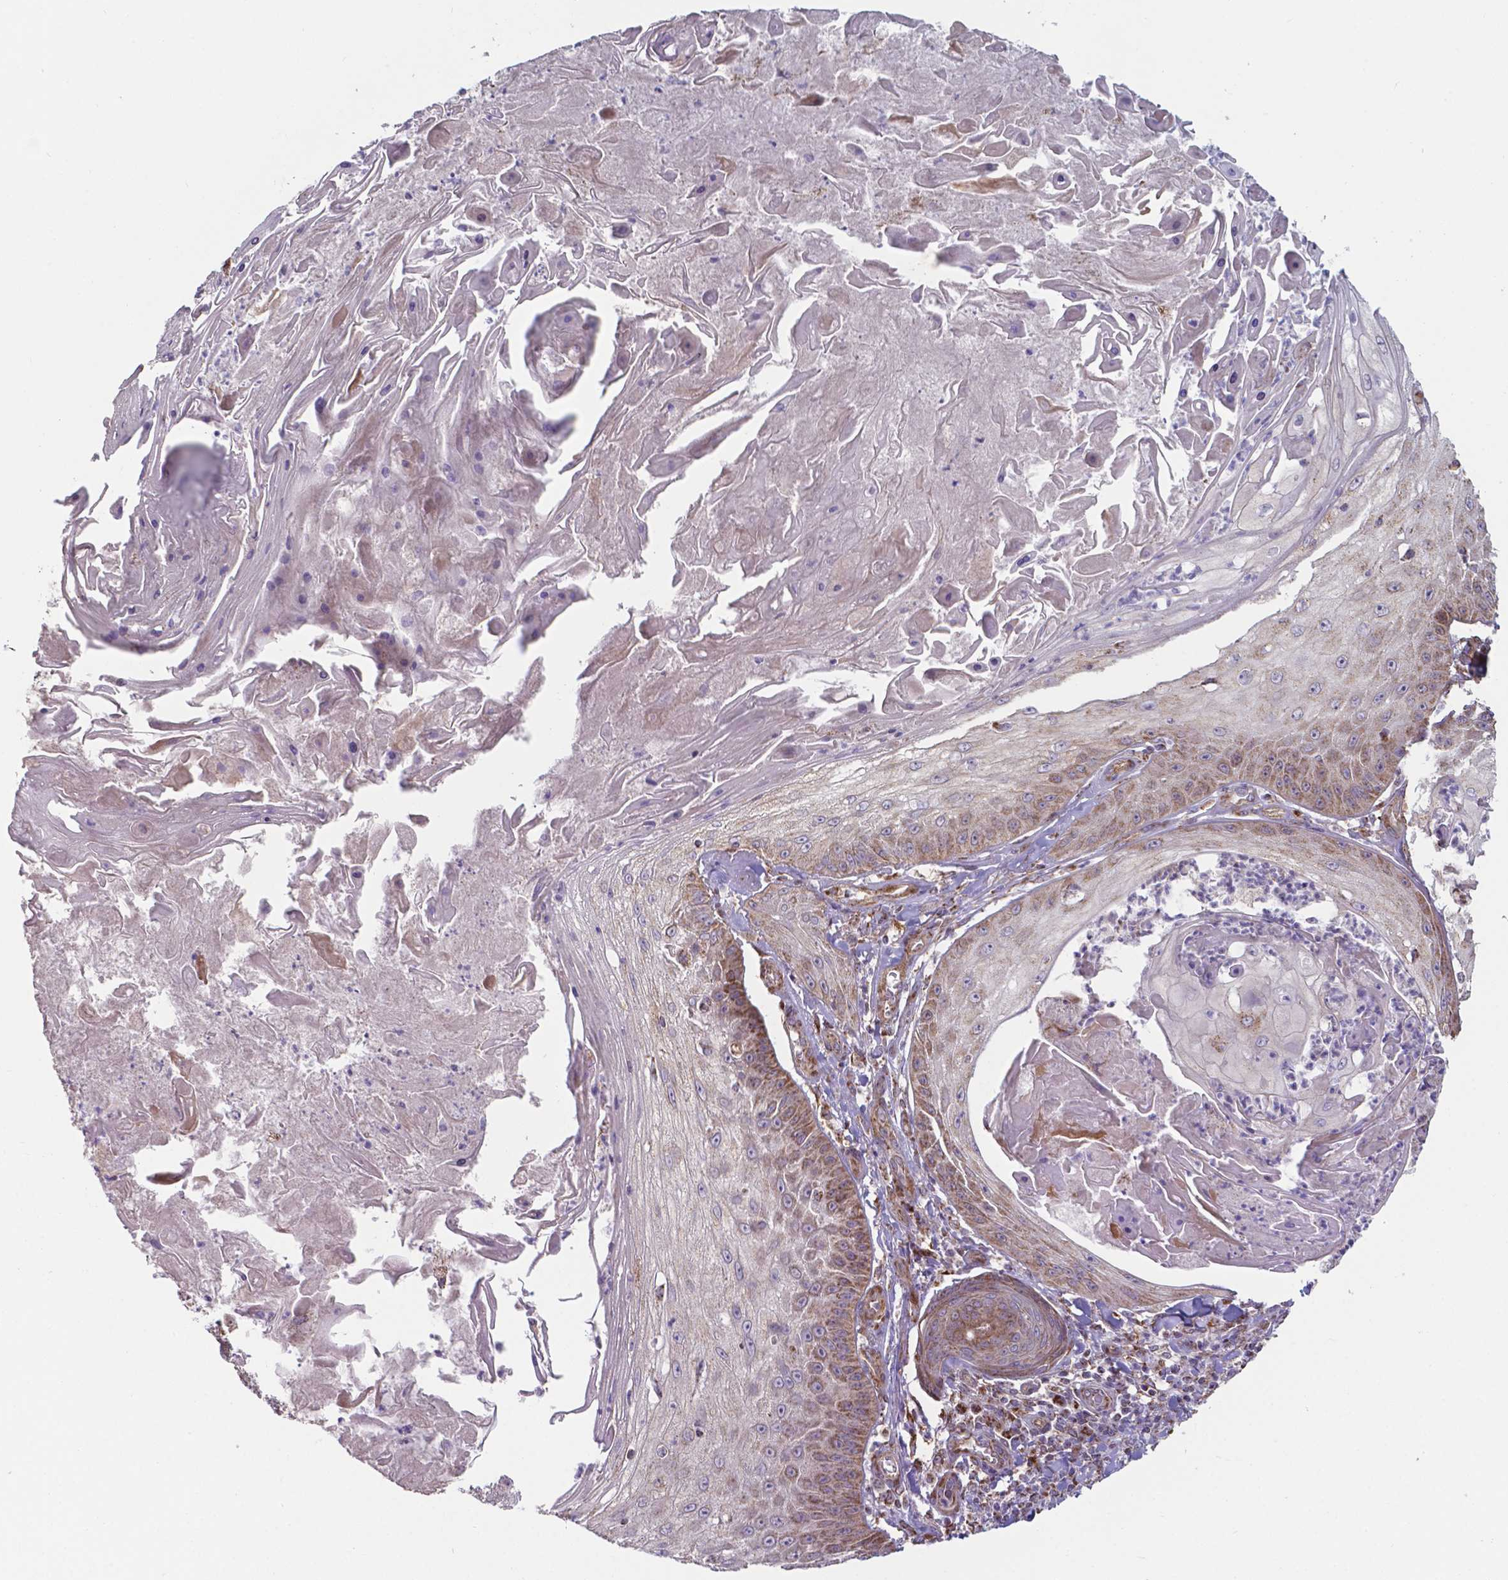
{"staining": {"intensity": "moderate", "quantity": "<25%", "location": "cytoplasmic/membranous"}, "tissue": "skin cancer", "cell_type": "Tumor cells", "image_type": "cancer", "snomed": [{"axis": "morphology", "description": "Squamous cell carcinoma, NOS"}, {"axis": "topography", "description": "Skin"}], "caption": "Protein expression analysis of skin cancer shows moderate cytoplasmic/membranous positivity in approximately <25% of tumor cells.", "gene": "FAM114A1", "patient": {"sex": "male", "age": 70}}